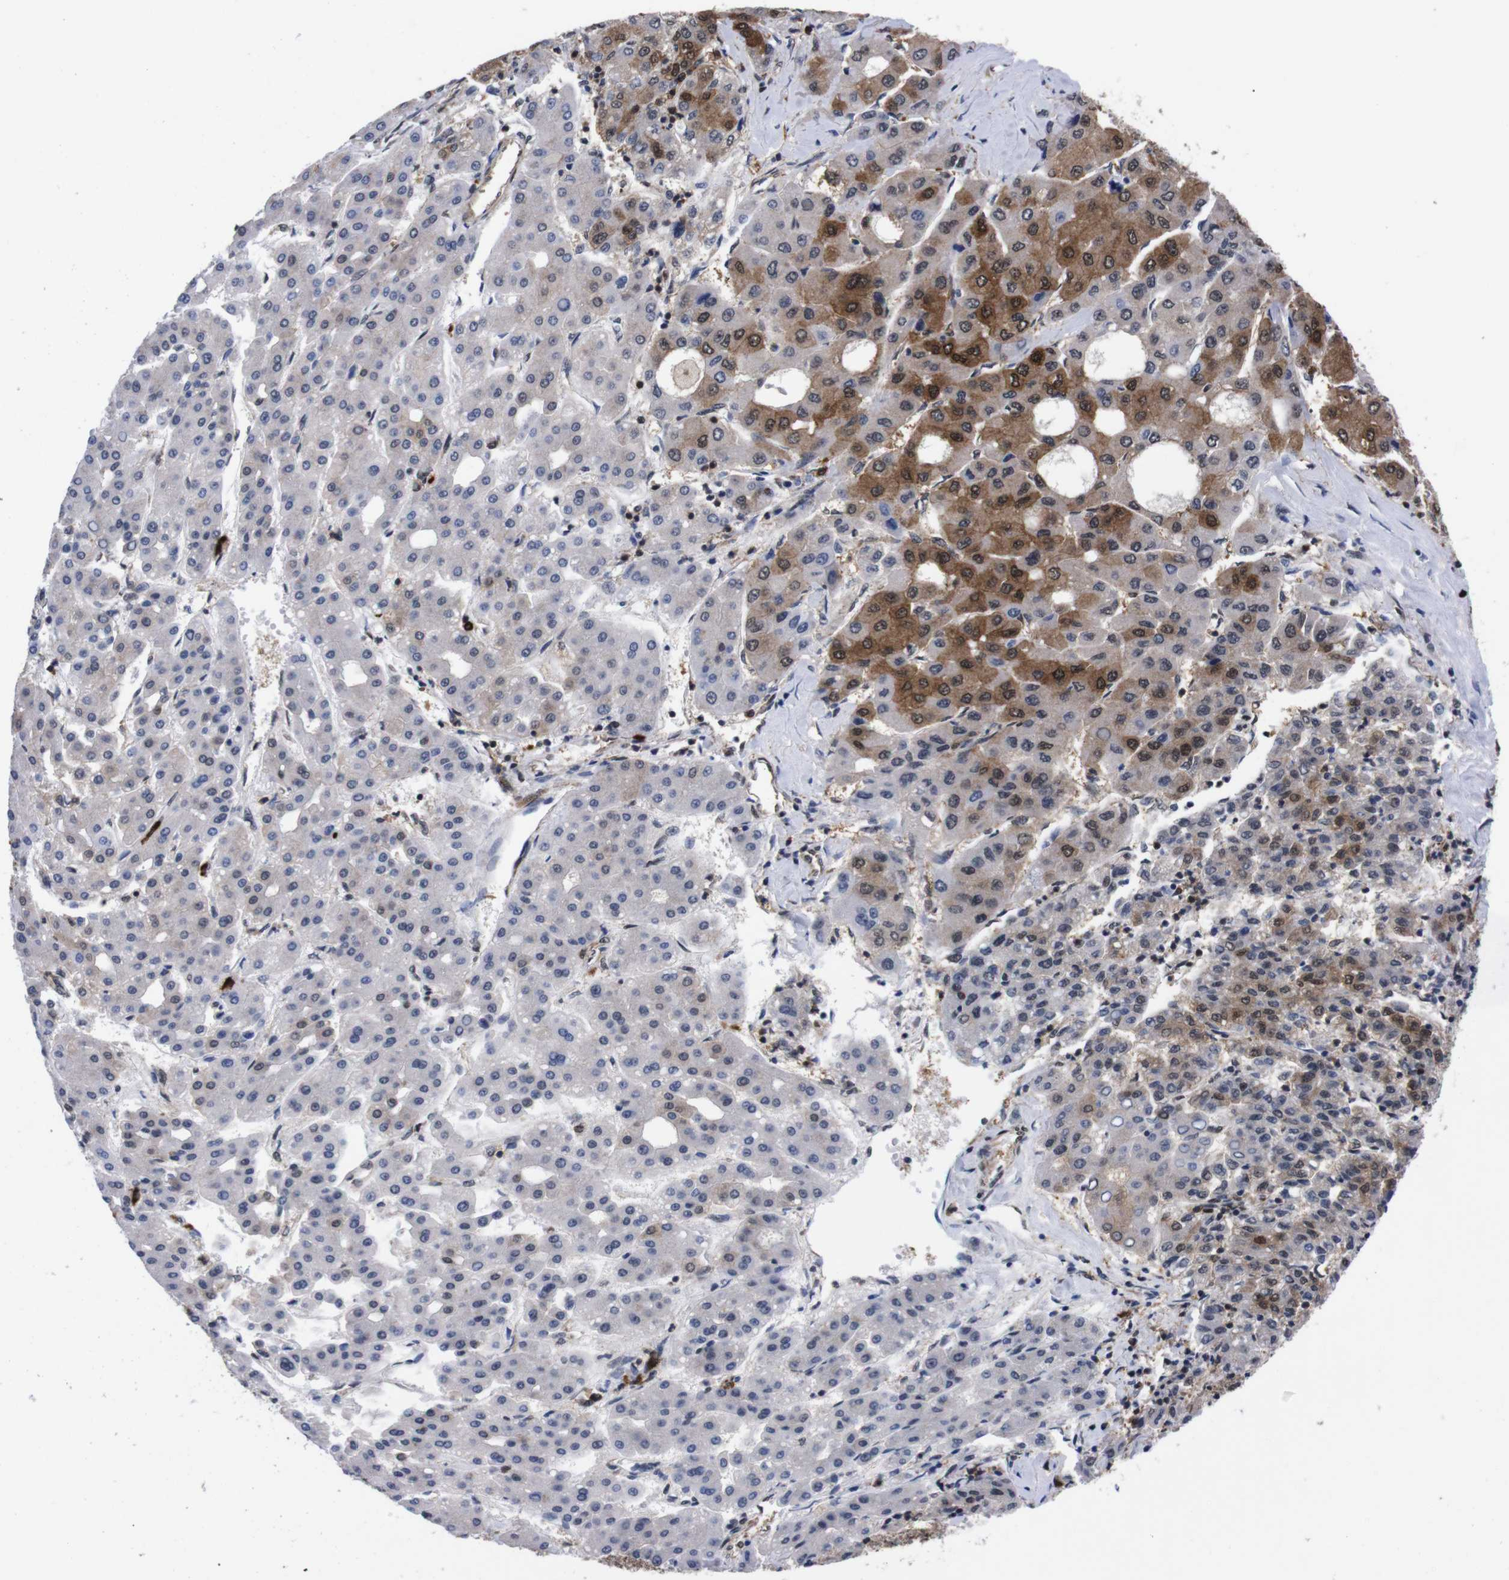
{"staining": {"intensity": "moderate", "quantity": "<25%", "location": "cytoplasmic/membranous,nuclear"}, "tissue": "liver cancer", "cell_type": "Tumor cells", "image_type": "cancer", "snomed": [{"axis": "morphology", "description": "Carcinoma, Hepatocellular, NOS"}, {"axis": "topography", "description": "Liver"}], "caption": "Immunohistochemical staining of human hepatocellular carcinoma (liver) exhibits low levels of moderate cytoplasmic/membranous and nuclear positivity in approximately <25% of tumor cells. Ihc stains the protein in brown and the nuclei are stained blue.", "gene": "UBQLN2", "patient": {"sex": "male", "age": 65}}